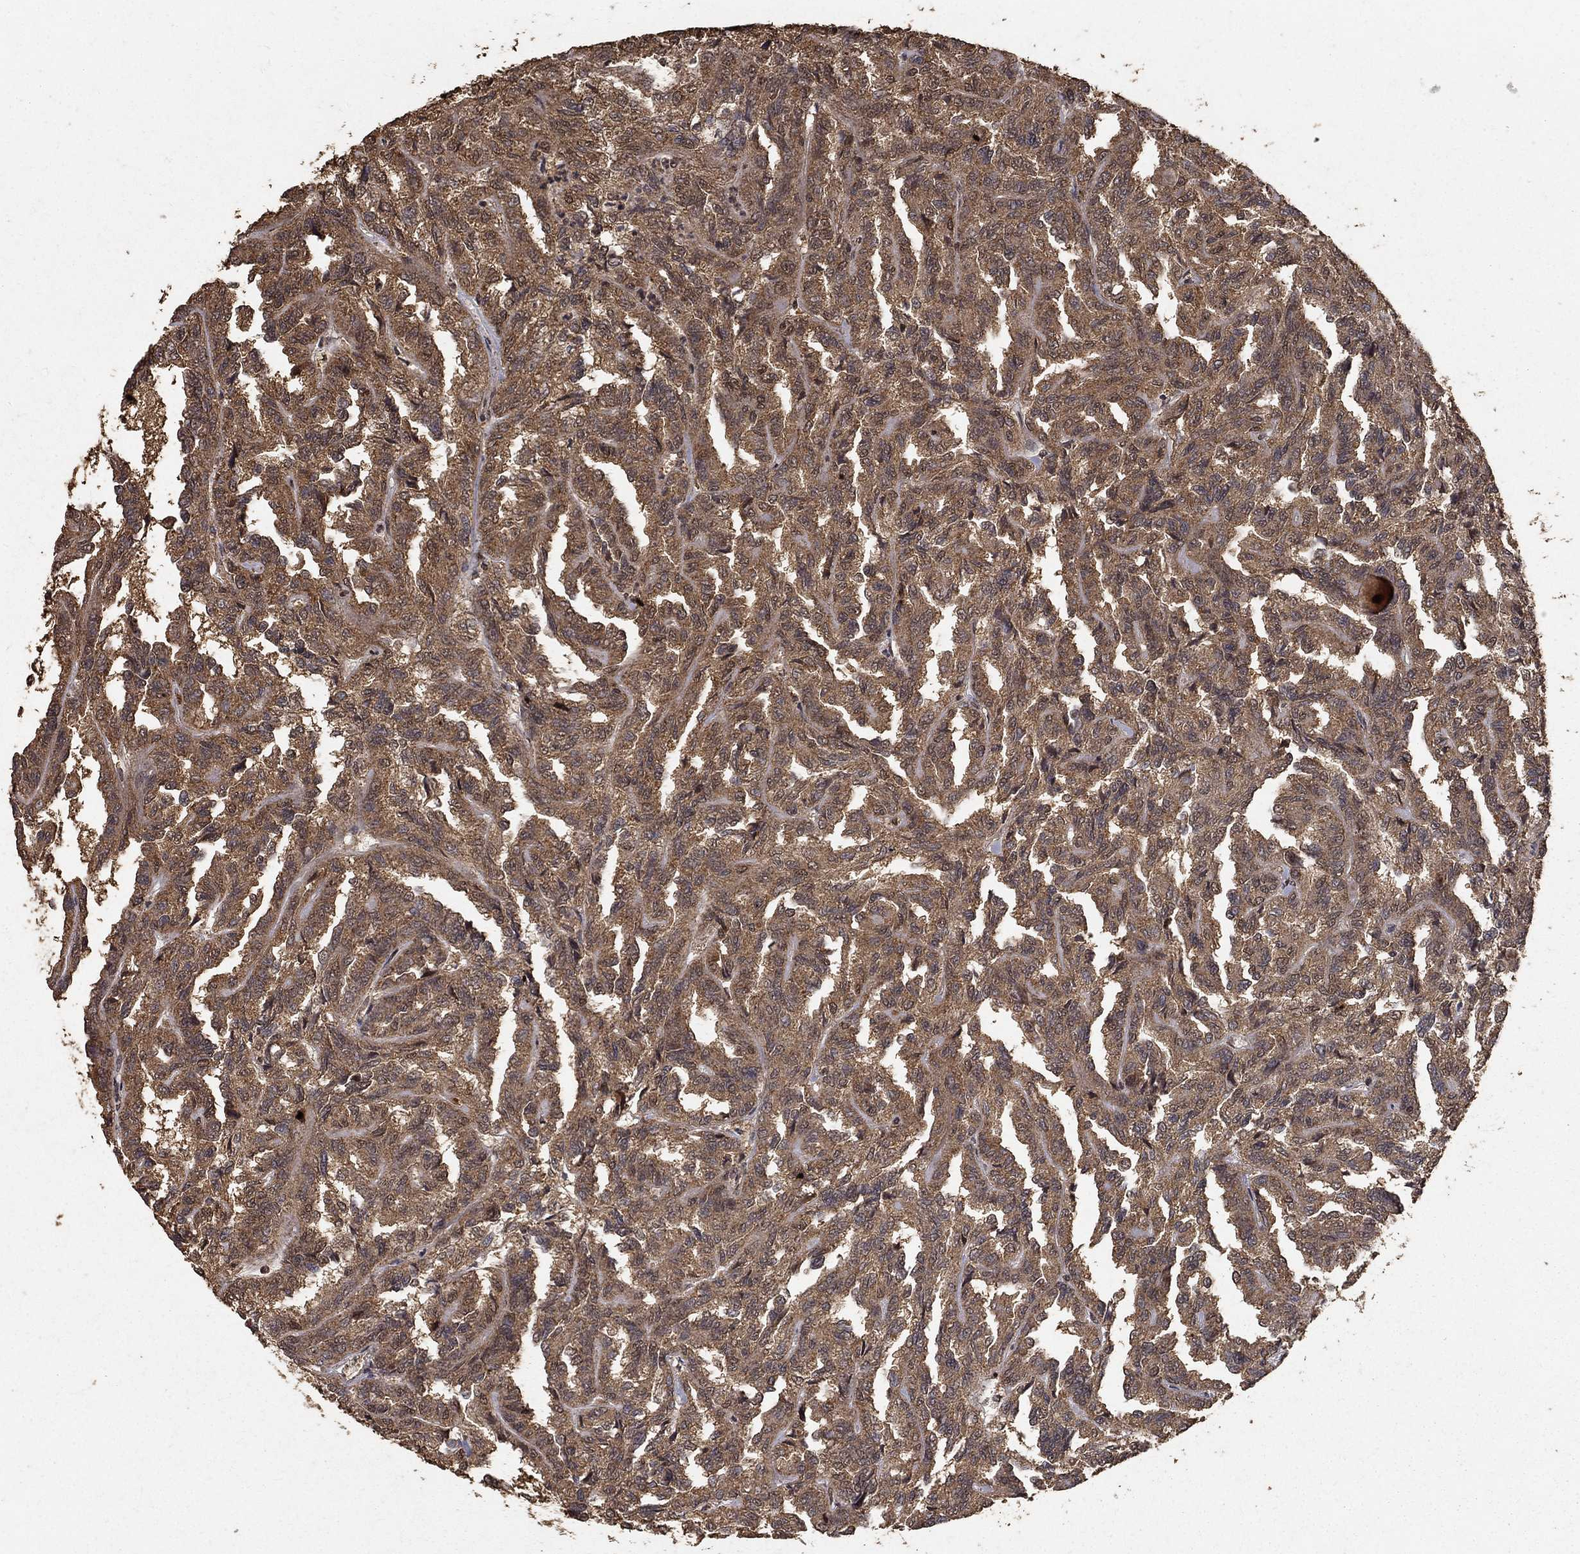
{"staining": {"intensity": "moderate", "quantity": ">75%", "location": "cytoplasmic/membranous"}, "tissue": "renal cancer", "cell_type": "Tumor cells", "image_type": "cancer", "snomed": [{"axis": "morphology", "description": "Adenocarcinoma, NOS"}, {"axis": "topography", "description": "Kidney"}], "caption": "Protein expression by immunohistochemistry (IHC) shows moderate cytoplasmic/membranous staining in about >75% of tumor cells in renal cancer (adenocarcinoma). The protein of interest is stained brown, and the nuclei are stained in blue (DAB IHC with brightfield microscopy, high magnification).", "gene": "PRDM1", "patient": {"sex": "male", "age": 79}}